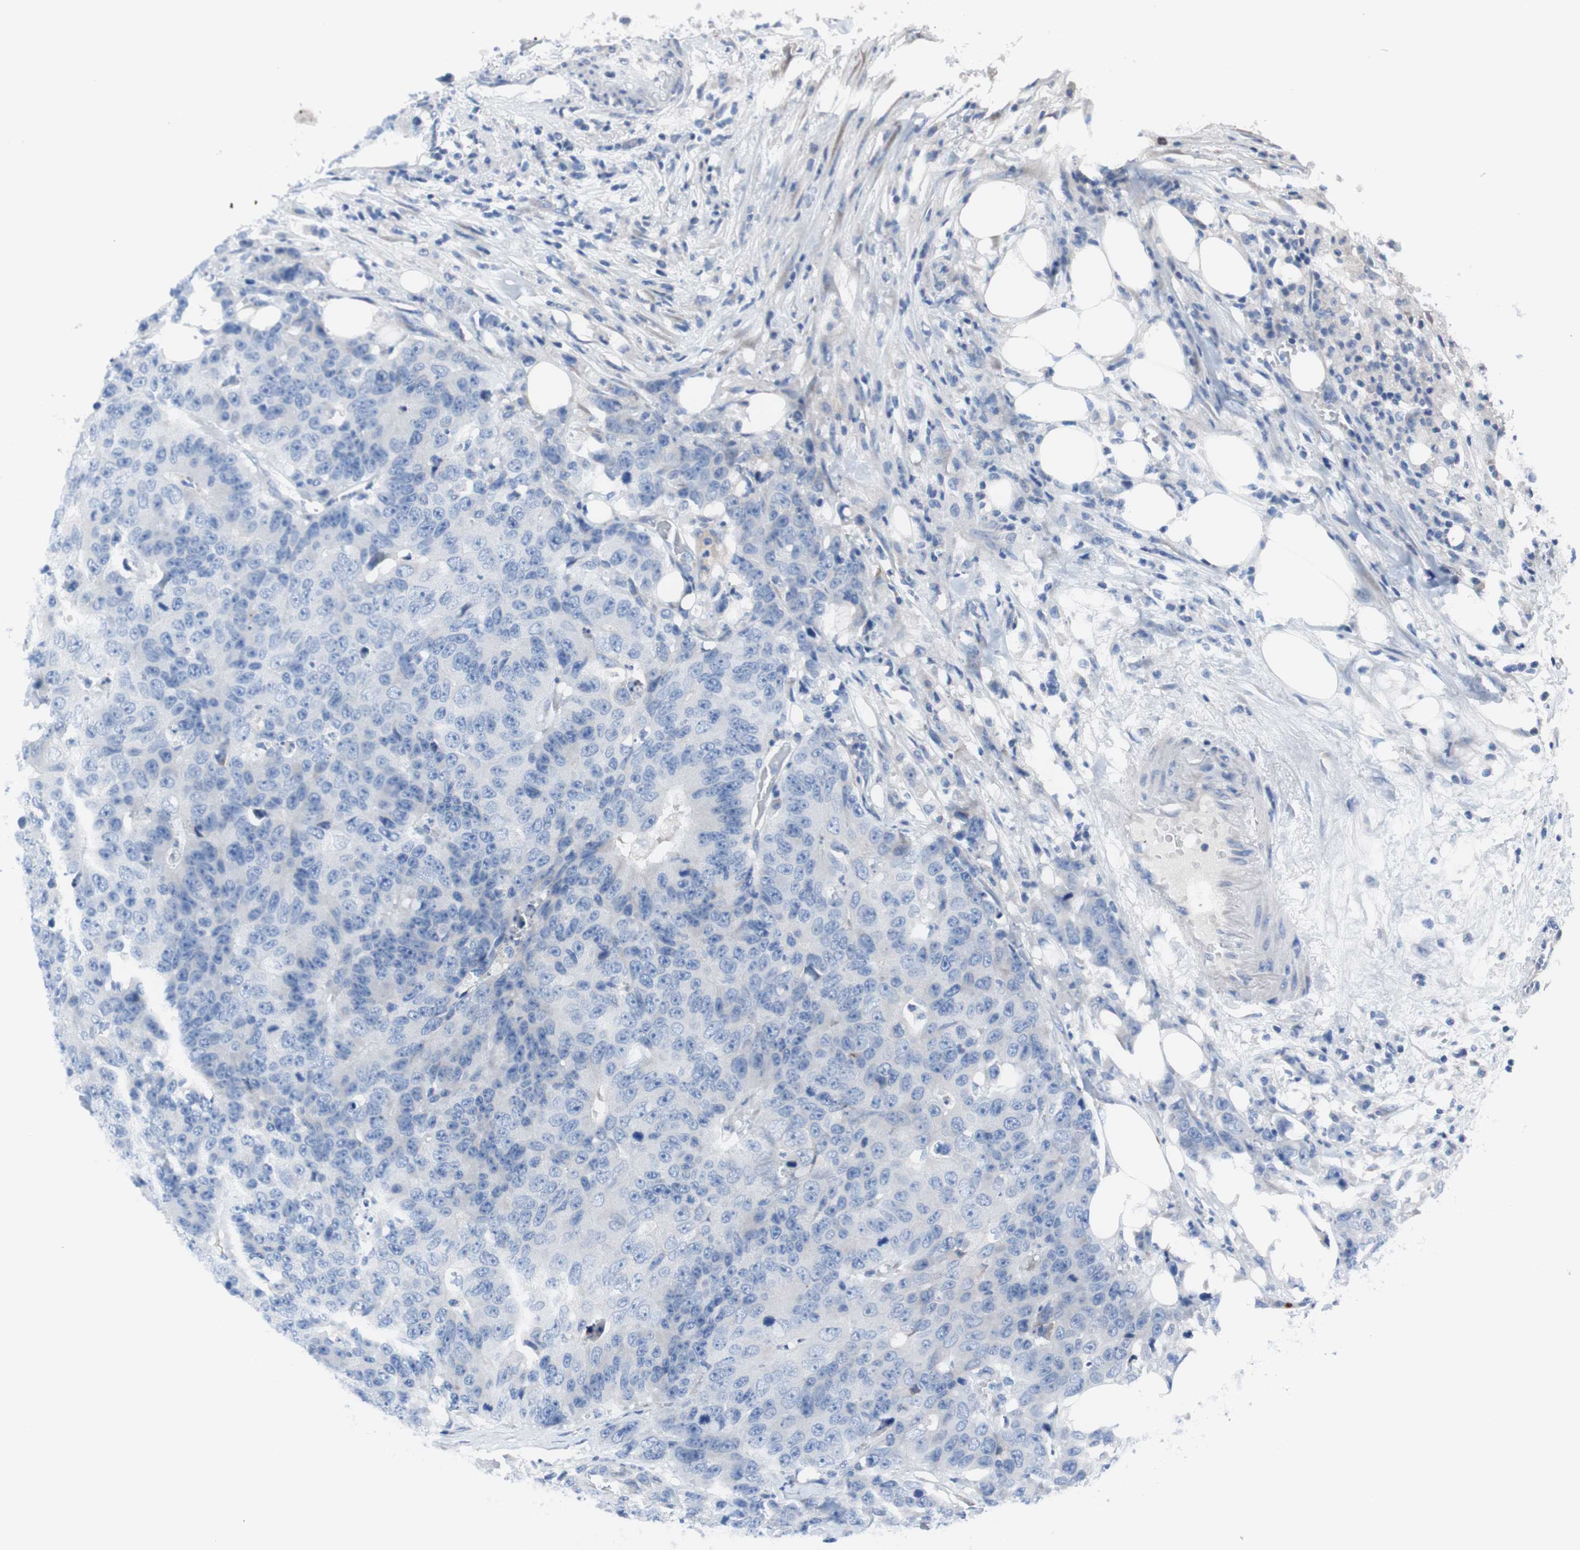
{"staining": {"intensity": "negative", "quantity": "none", "location": "none"}, "tissue": "colorectal cancer", "cell_type": "Tumor cells", "image_type": "cancer", "snomed": [{"axis": "morphology", "description": "Adenocarcinoma, NOS"}, {"axis": "topography", "description": "Colon"}], "caption": "Immunohistochemistry (IHC) image of colorectal cancer stained for a protein (brown), which shows no expression in tumor cells.", "gene": "KANSL1", "patient": {"sex": "female", "age": 86}}